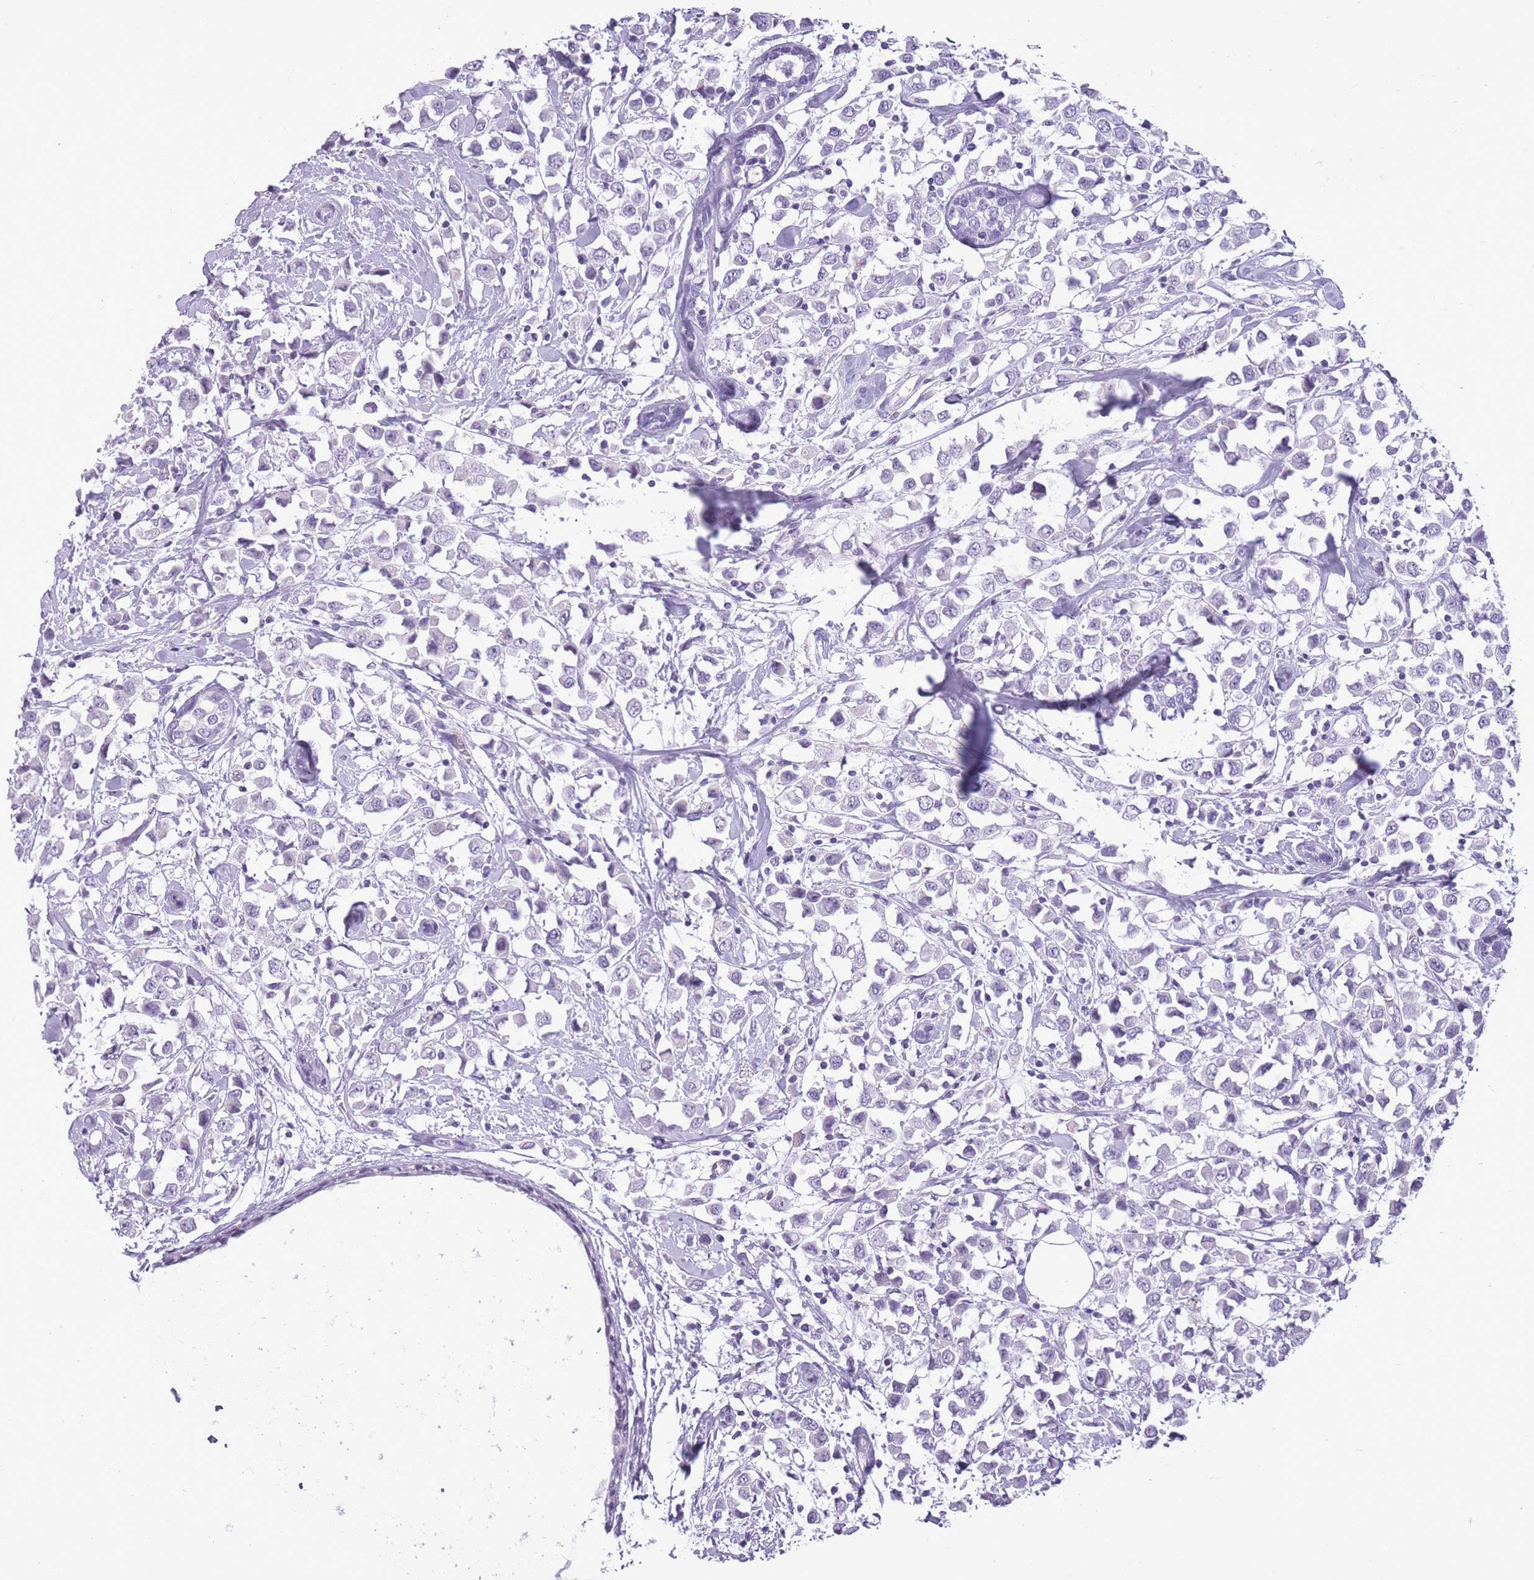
{"staining": {"intensity": "negative", "quantity": "none", "location": "none"}, "tissue": "breast cancer", "cell_type": "Tumor cells", "image_type": "cancer", "snomed": [{"axis": "morphology", "description": "Duct carcinoma"}, {"axis": "topography", "description": "Breast"}], "caption": "An immunohistochemistry image of breast cancer (infiltrating ductal carcinoma) is shown. There is no staining in tumor cells of breast cancer (infiltrating ductal carcinoma). (DAB (3,3'-diaminobenzidine) IHC with hematoxylin counter stain).", "gene": "GOLGA6D", "patient": {"sex": "female", "age": 61}}